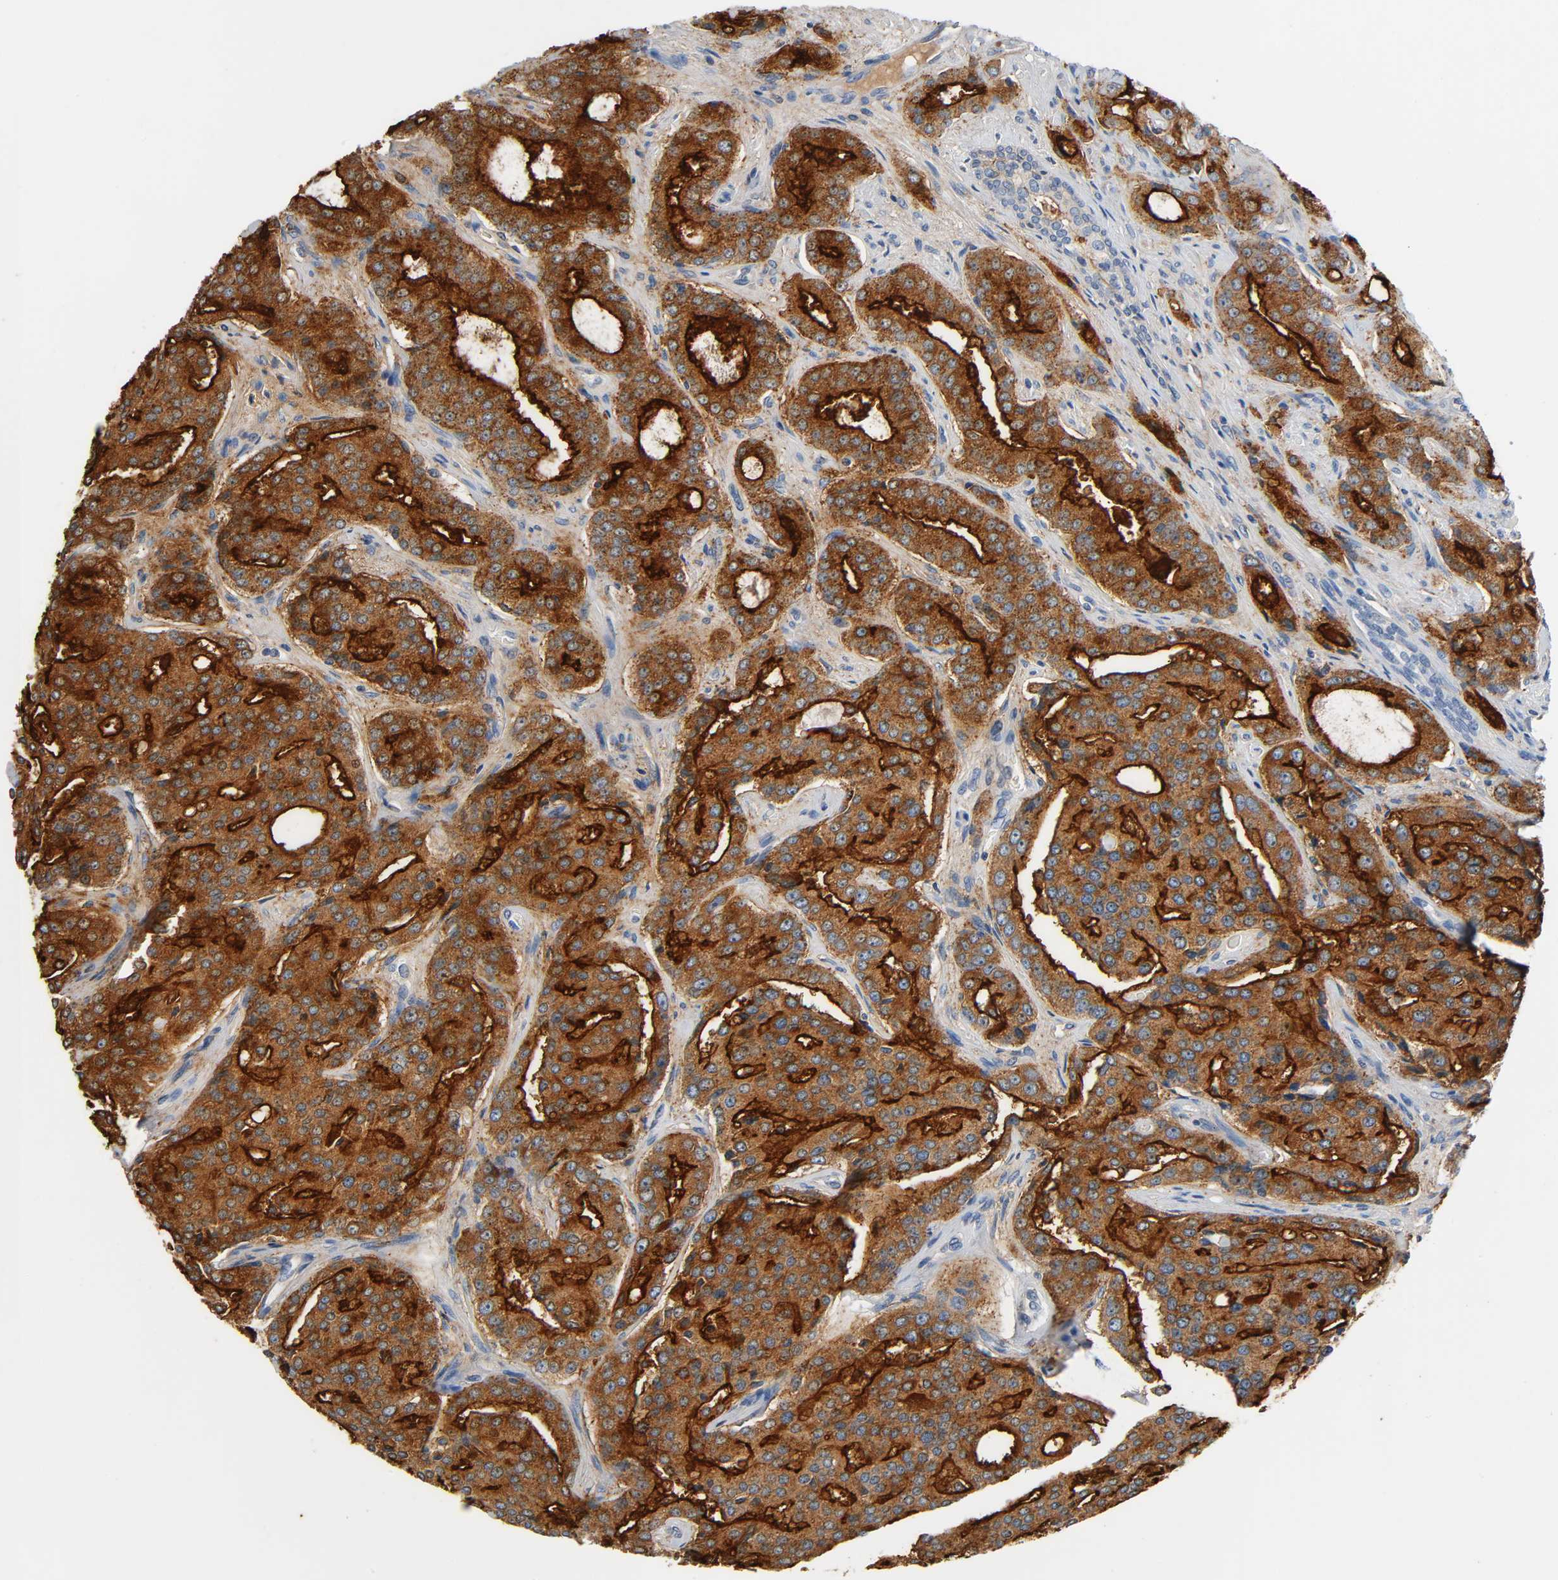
{"staining": {"intensity": "strong", "quantity": ">75%", "location": "cytoplasmic/membranous"}, "tissue": "prostate cancer", "cell_type": "Tumor cells", "image_type": "cancer", "snomed": [{"axis": "morphology", "description": "Adenocarcinoma, High grade"}, {"axis": "topography", "description": "Prostate"}], "caption": "A brown stain highlights strong cytoplasmic/membranous staining of a protein in high-grade adenocarcinoma (prostate) tumor cells.", "gene": "ANPEP", "patient": {"sex": "male", "age": 72}}